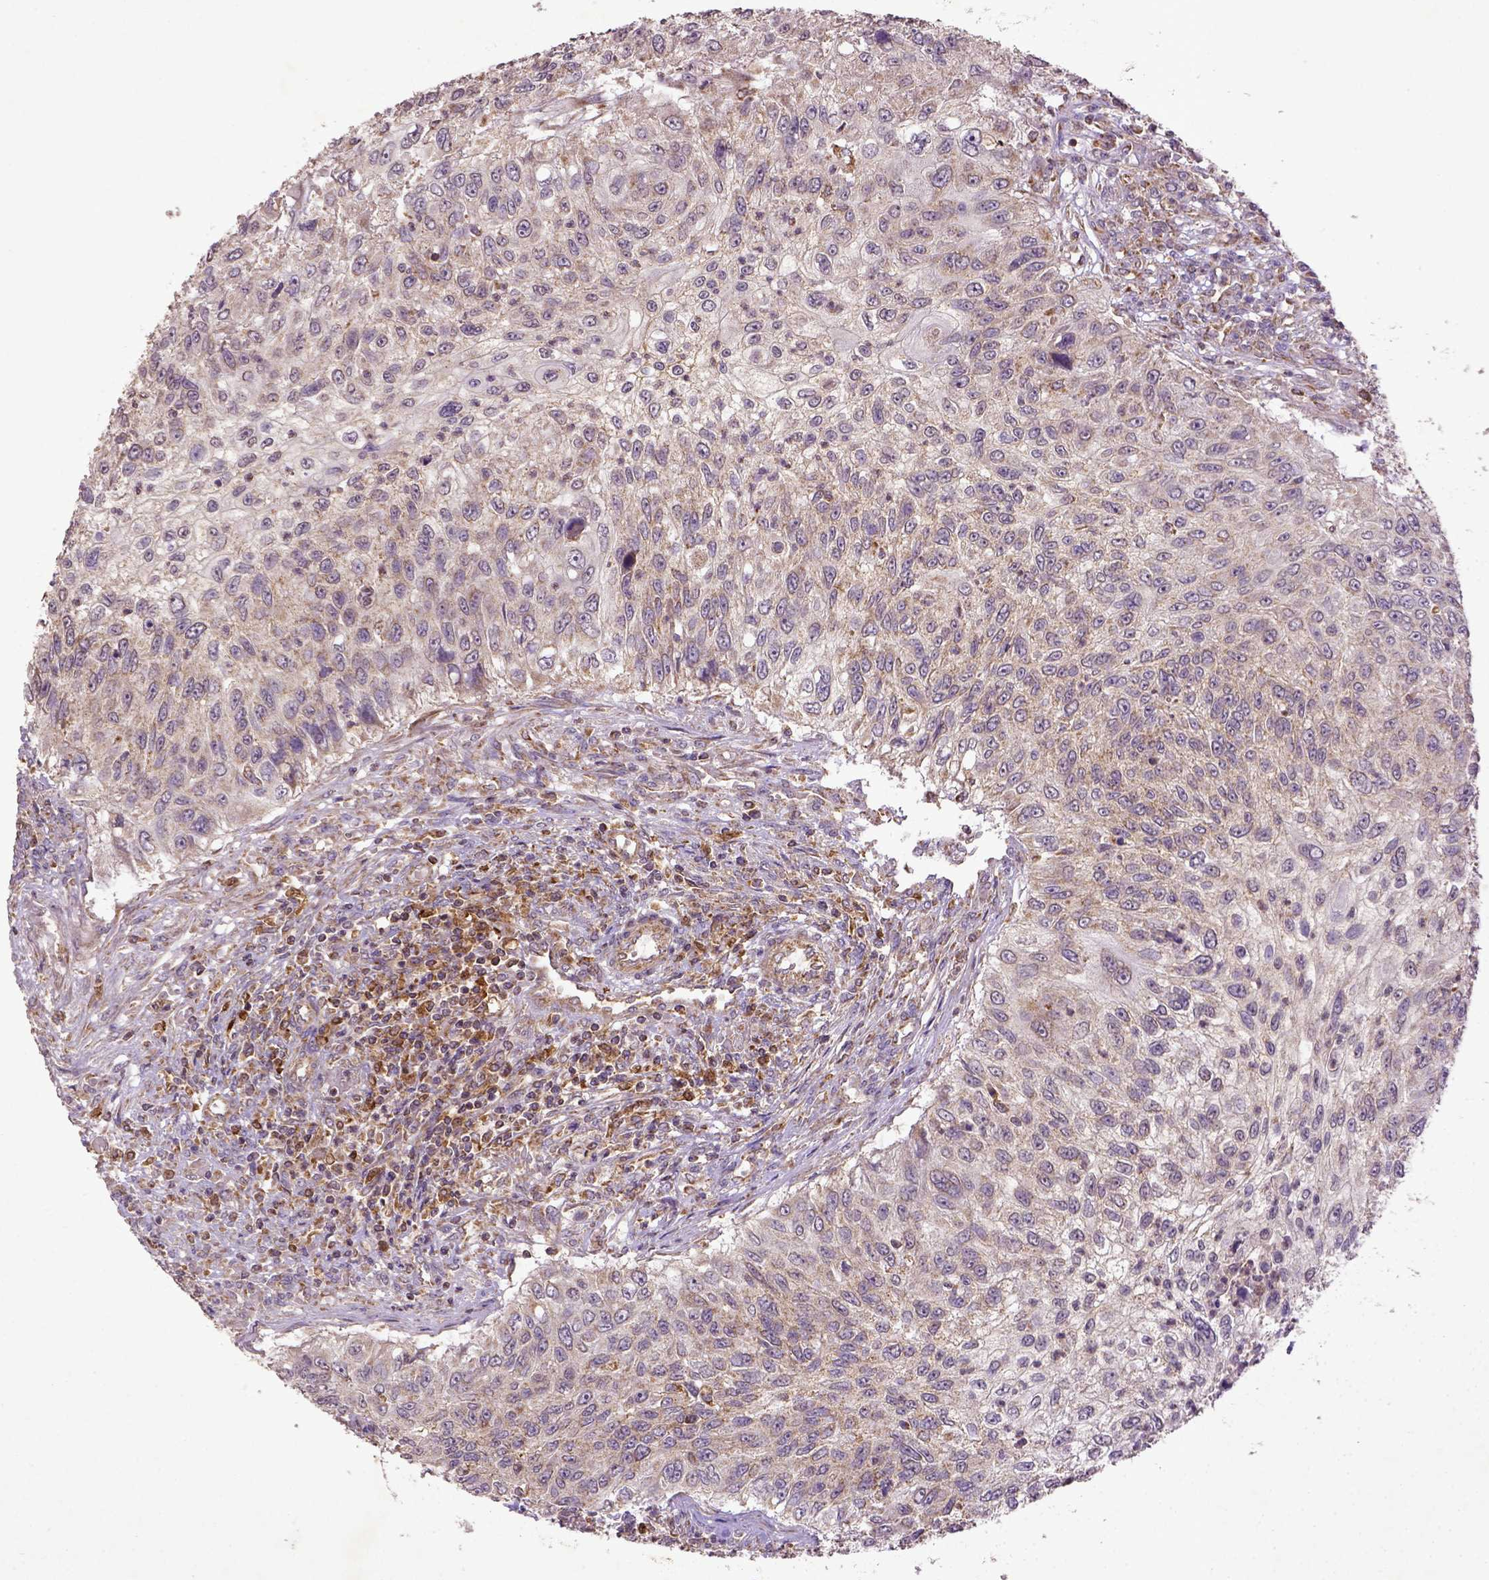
{"staining": {"intensity": "weak", "quantity": "25%-75%", "location": "cytoplasmic/membranous"}, "tissue": "urothelial cancer", "cell_type": "Tumor cells", "image_type": "cancer", "snomed": [{"axis": "morphology", "description": "Urothelial carcinoma, High grade"}, {"axis": "topography", "description": "Urinary bladder"}], "caption": "Immunohistochemical staining of human urothelial carcinoma (high-grade) exhibits low levels of weak cytoplasmic/membranous staining in approximately 25%-75% of tumor cells.", "gene": "MT-CO1", "patient": {"sex": "female", "age": 60}}